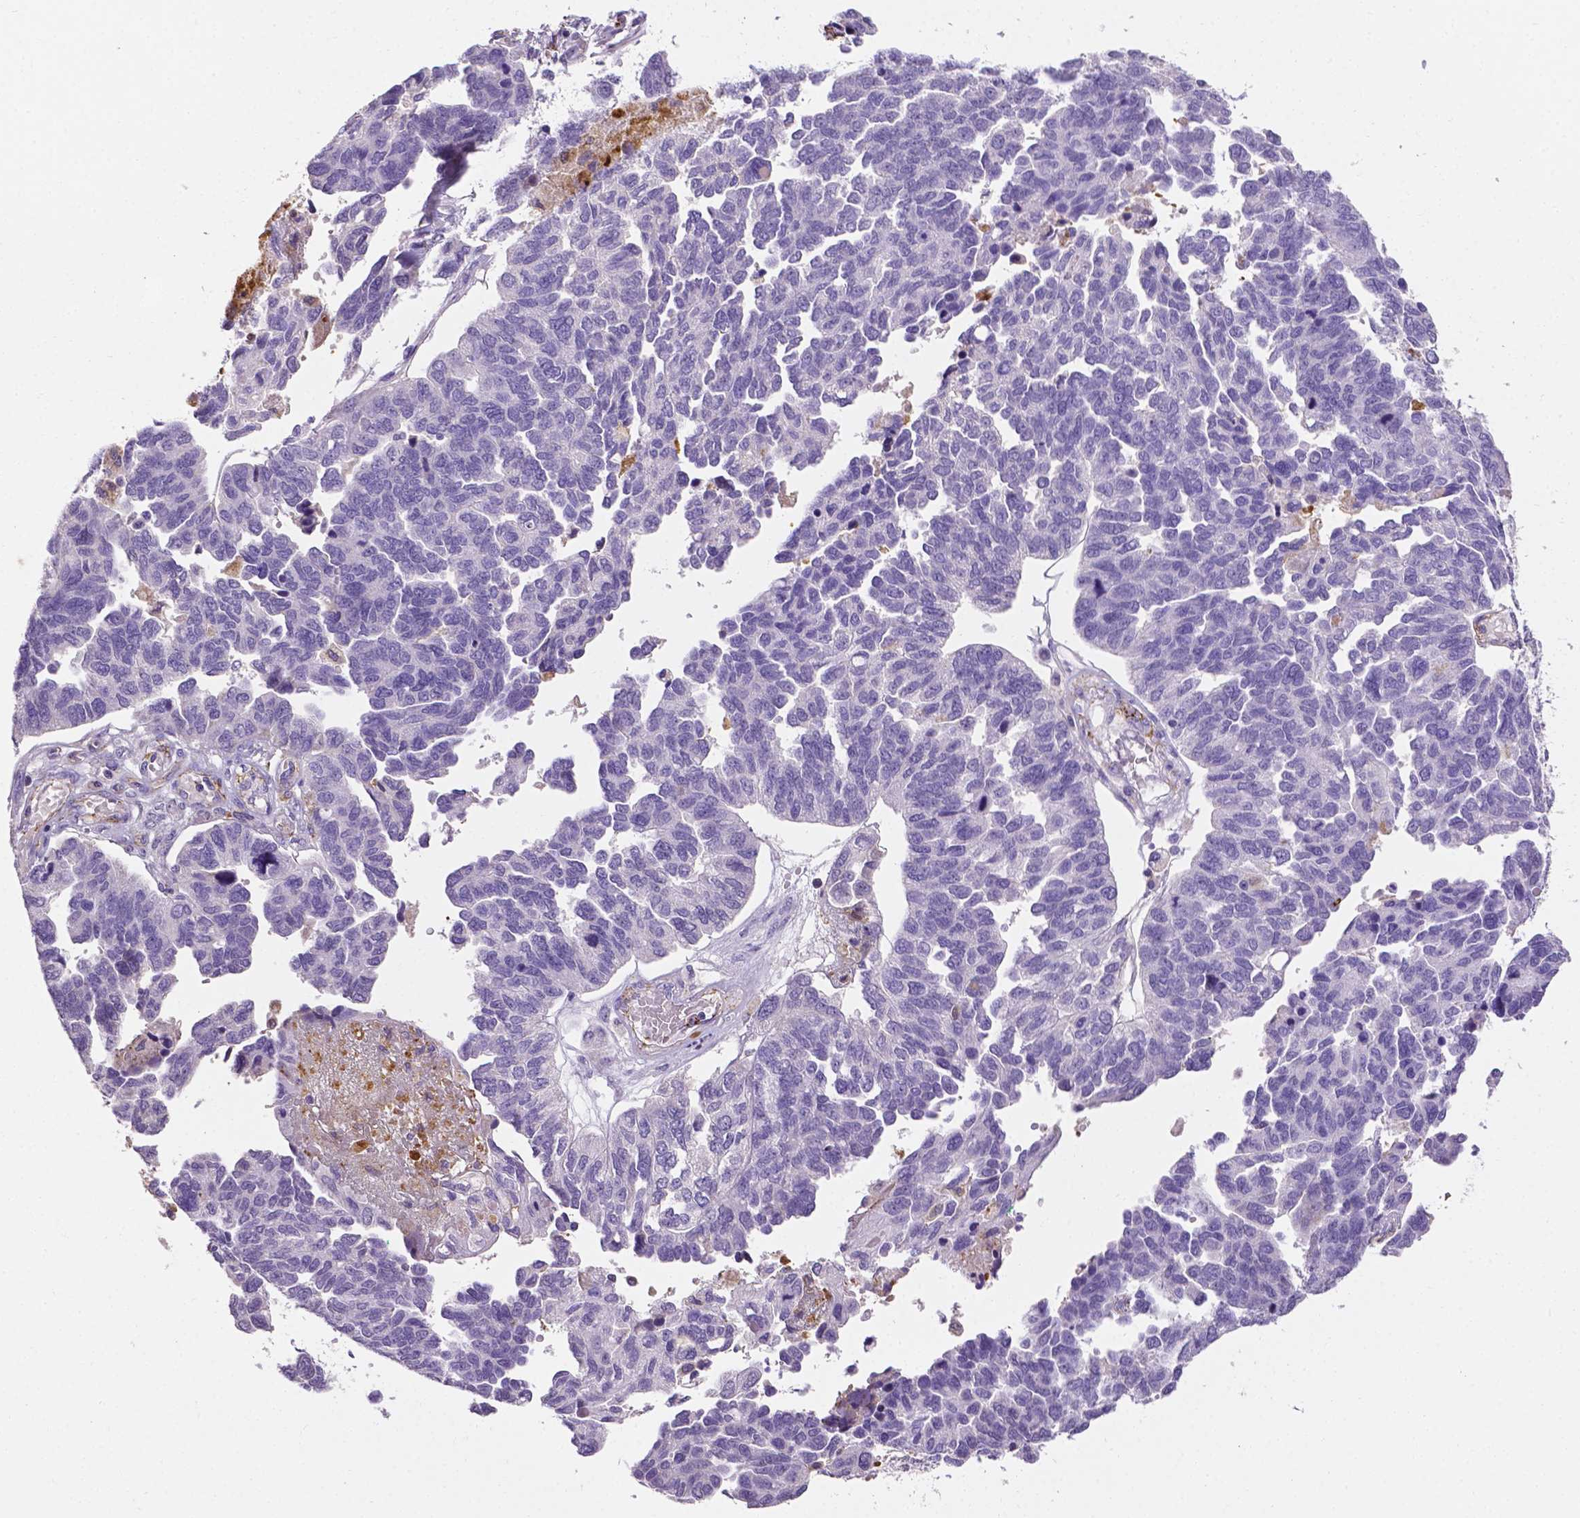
{"staining": {"intensity": "negative", "quantity": "none", "location": "none"}, "tissue": "ovarian cancer", "cell_type": "Tumor cells", "image_type": "cancer", "snomed": [{"axis": "morphology", "description": "Cystadenocarcinoma, serous, NOS"}, {"axis": "topography", "description": "Ovary"}], "caption": "Immunohistochemistry (IHC) of ovarian serous cystadenocarcinoma shows no staining in tumor cells.", "gene": "APOE", "patient": {"sex": "female", "age": 64}}